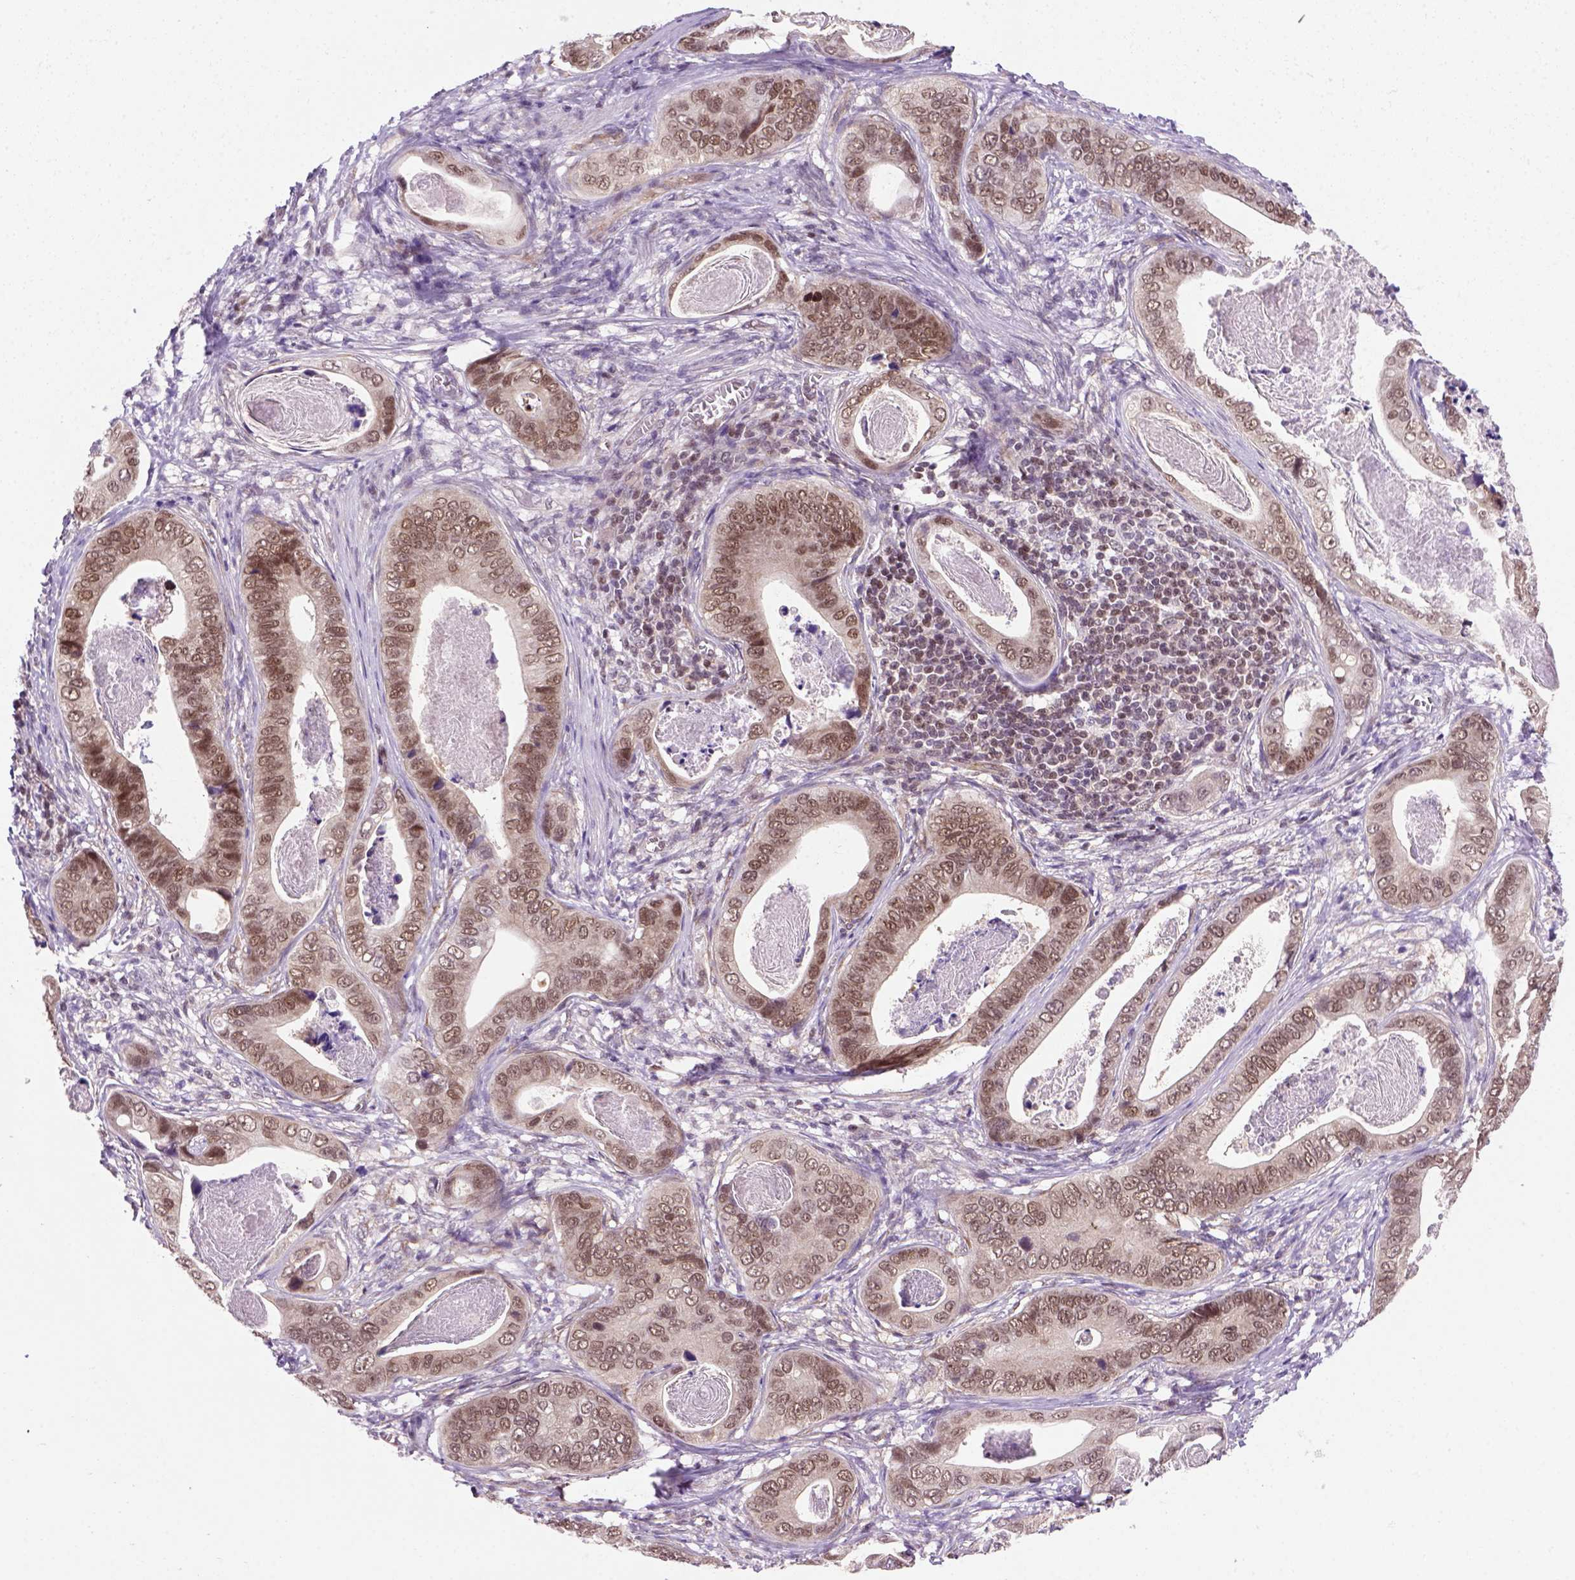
{"staining": {"intensity": "weak", "quantity": ">75%", "location": "nuclear"}, "tissue": "stomach cancer", "cell_type": "Tumor cells", "image_type": "cancer", "snomed": [{"axis": "morphology", "description": "Adenocarcinoma, NOS"}, {"axis": "topography", "description": "Stomach"}], "caption": "The immunohistochemical stain labels weak nuclear positivity in tumor cells of stomach cancer tissue. The protein is shown in brown color, while the nuclei are stained blue.", "gene": "MGMT", "patient": {"sex": "male", "age": 84}}